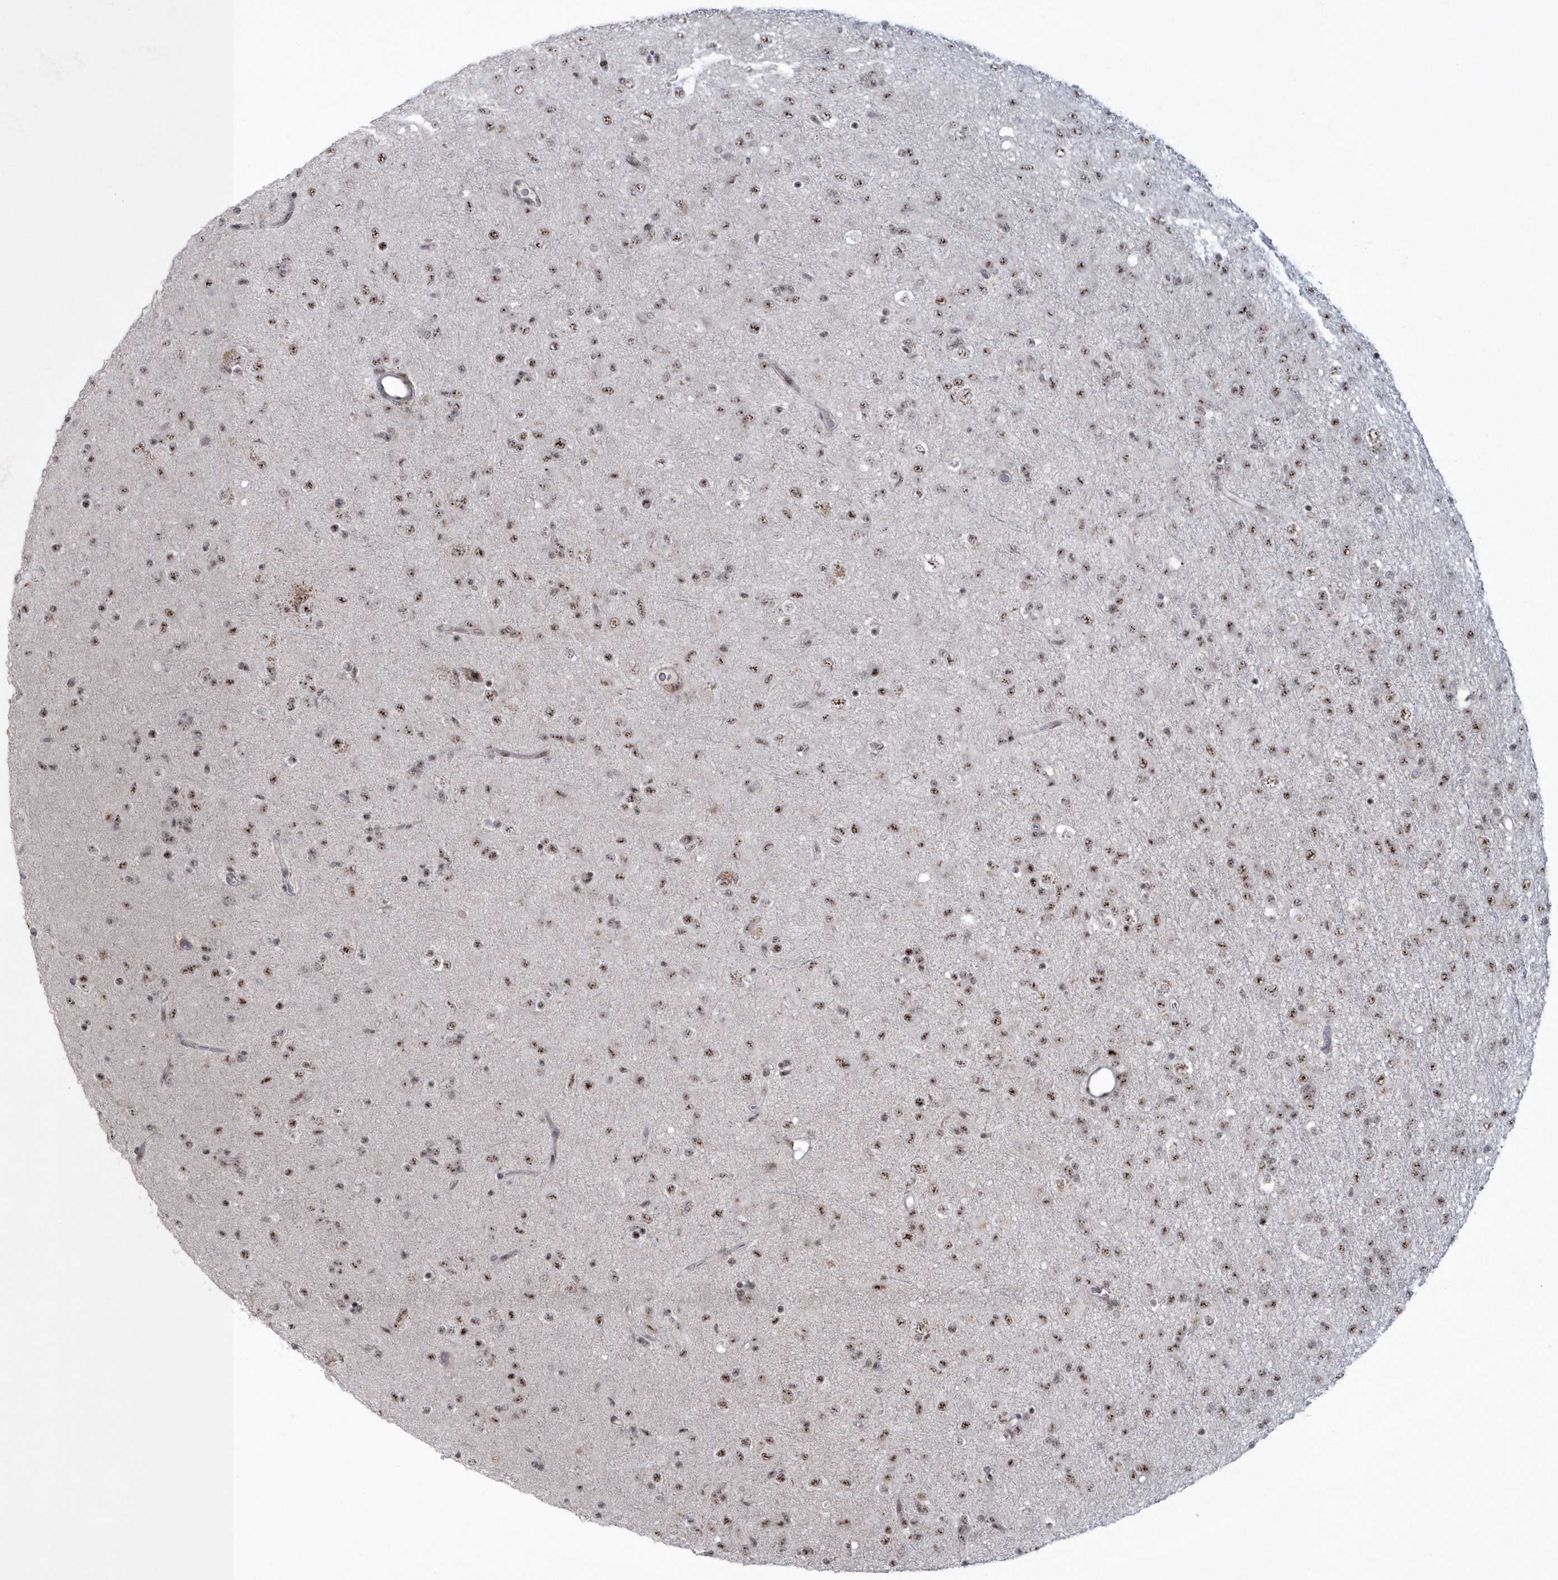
{"staining": {"intensity": "moderate", "quantity": ">75%", "location": "nuclear"}, "tissue": "glioma", "cell_type": "Tumor cells", "image_type": "cancer", "snomed": [{"axis": "morphology", "description": "Glioma, malignant, Low grade"}, {"axis": "topography", "description": "Brain"}], "caption": "The immunohistochemical stain highlights moderate nuclear staining in tumor cells of glioma tissue.", "gene": "KDM6B", "patient": {"sex": "male", "age": 65}}